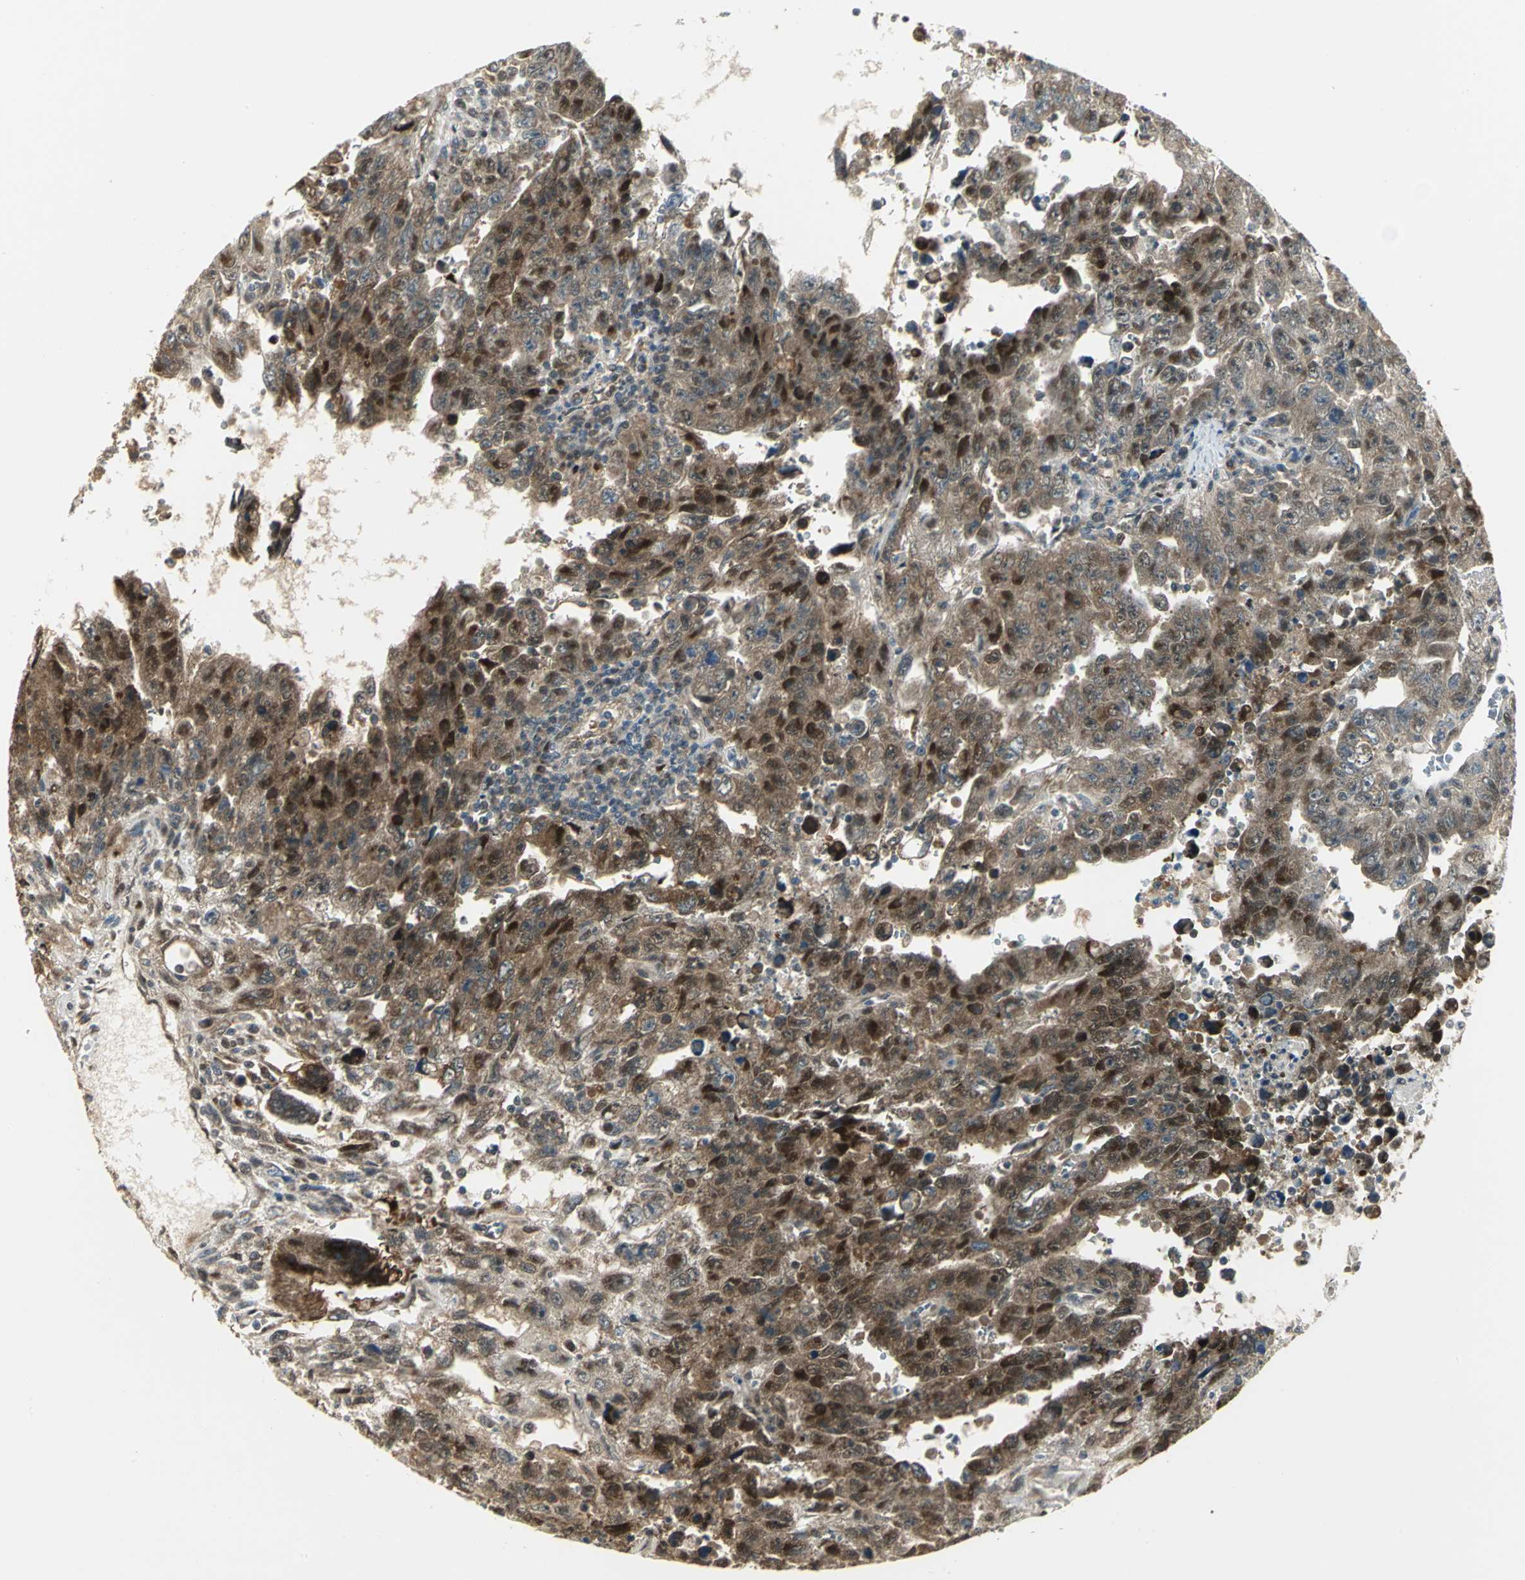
{"staining": {"intensity": "moderate", "quantity": ">75%", "location": "cytoplasmic/membranous,nuclear"}, "tissue": "testis cancer", "cell_type": "Tumor cells", "image_type": "cancer", "snomed": [{"axis": "morphology", "description": "Carcinoma, Embryonal, NOS"}, {"axis": "topography", "description": "Testis"}], "caption": "Tumor cells demonstrate moderate cytoplasmic/membranous and nuclear positivity in about >75% of cells in embryonal carcinoma (testis). The staining was performed using DAB (3,3'-diaminobenzidine), with brown indicating positive protein expression. Nuclei are stained blue with hematoxylin.", "gene": "PSMC4", "patient": {"sex": "male", "age": 28}}